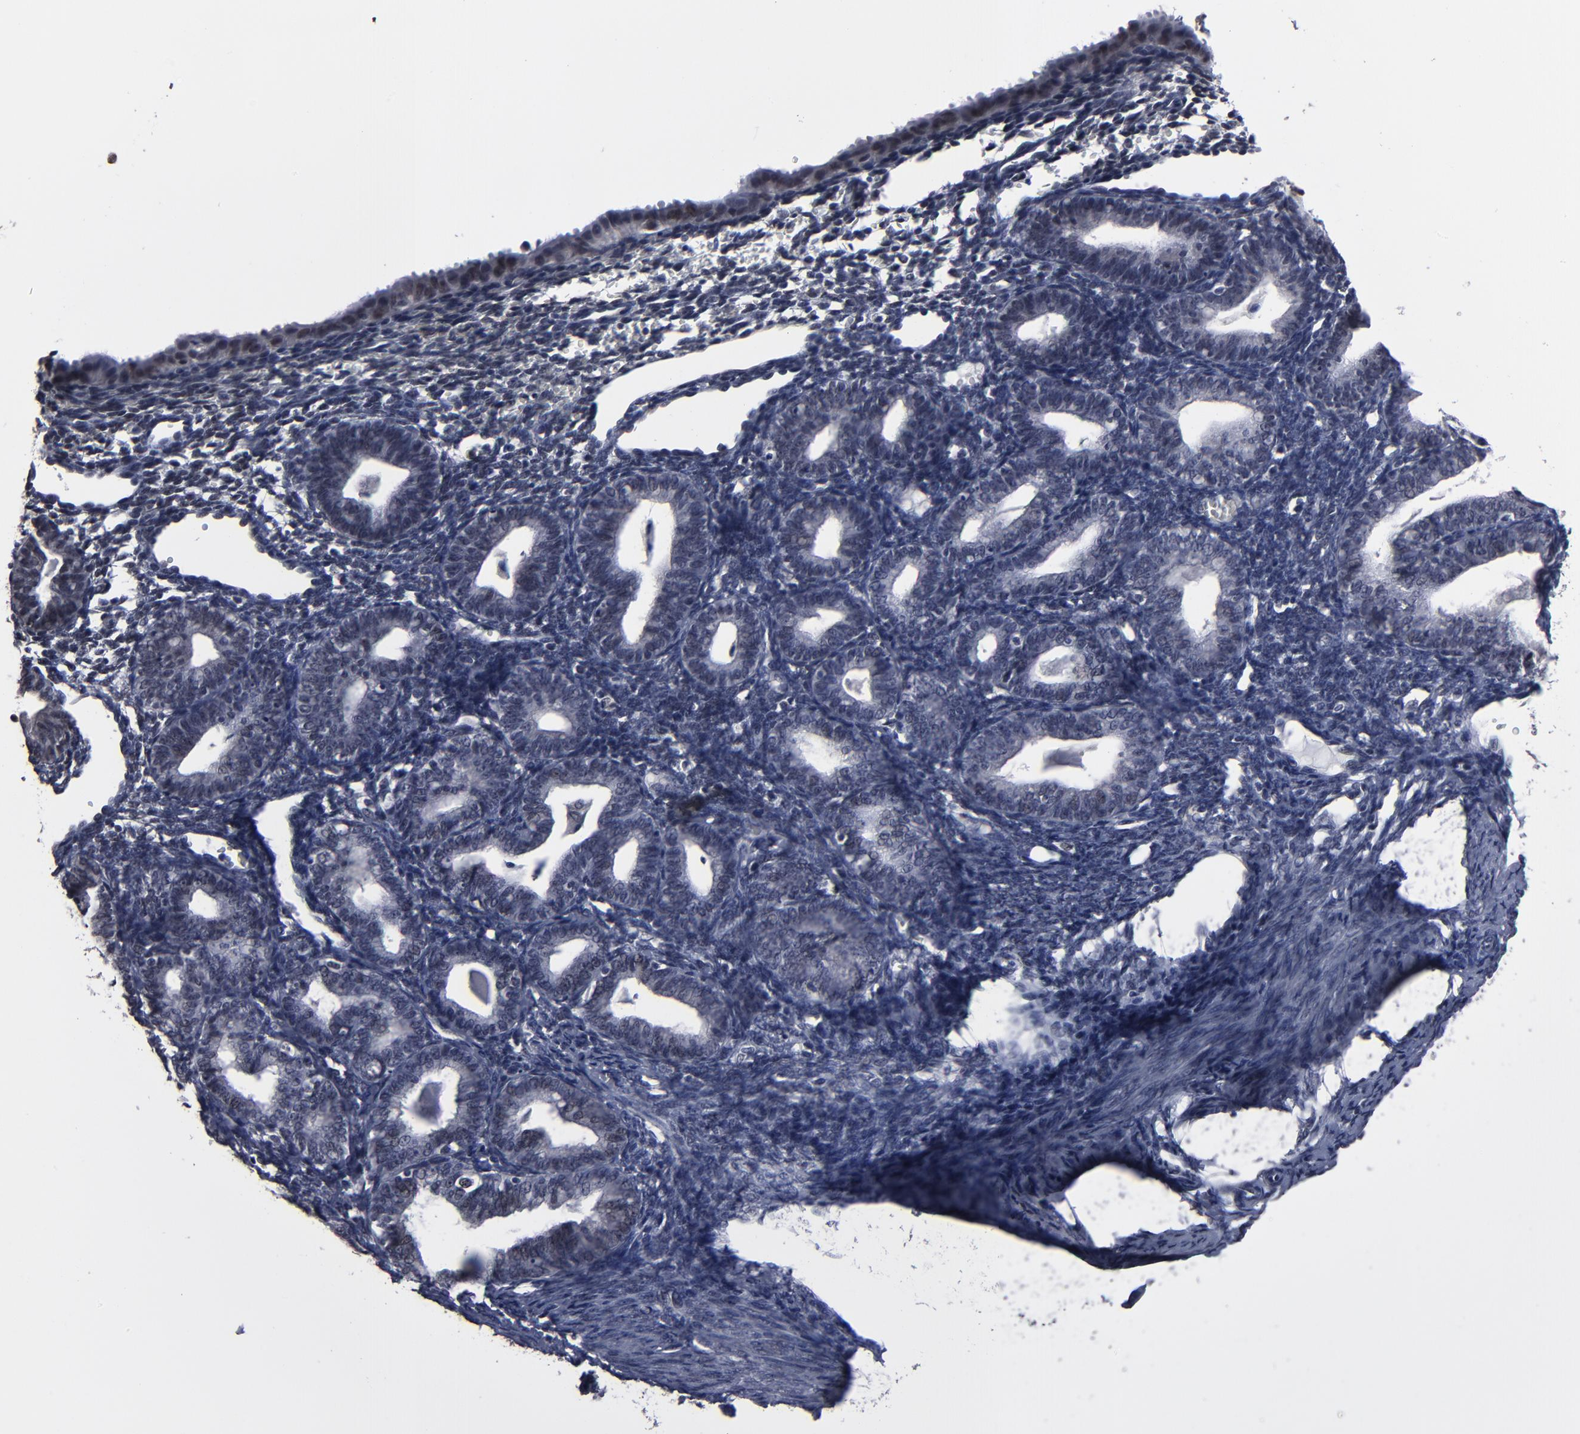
{"staining": {"intensity": "negative", "quantity": "none", "location": "none"}, "tissue": "endometrium", "cell_type": "Cells in endometrial stroma", "image_type": "normal", "snomed": [{"axis": "morphology", "description": "Normal tissue, NOS"}, {"axis": "topography", "description": "Endometrium"}], "caption": "DAB immunohistochemical staining of unremarkable endometrium demonstrates no significant positivity in cells in endometrial stroma.", "gene": "SSRP1", "patient": {"sex": "female", "age": 61}}